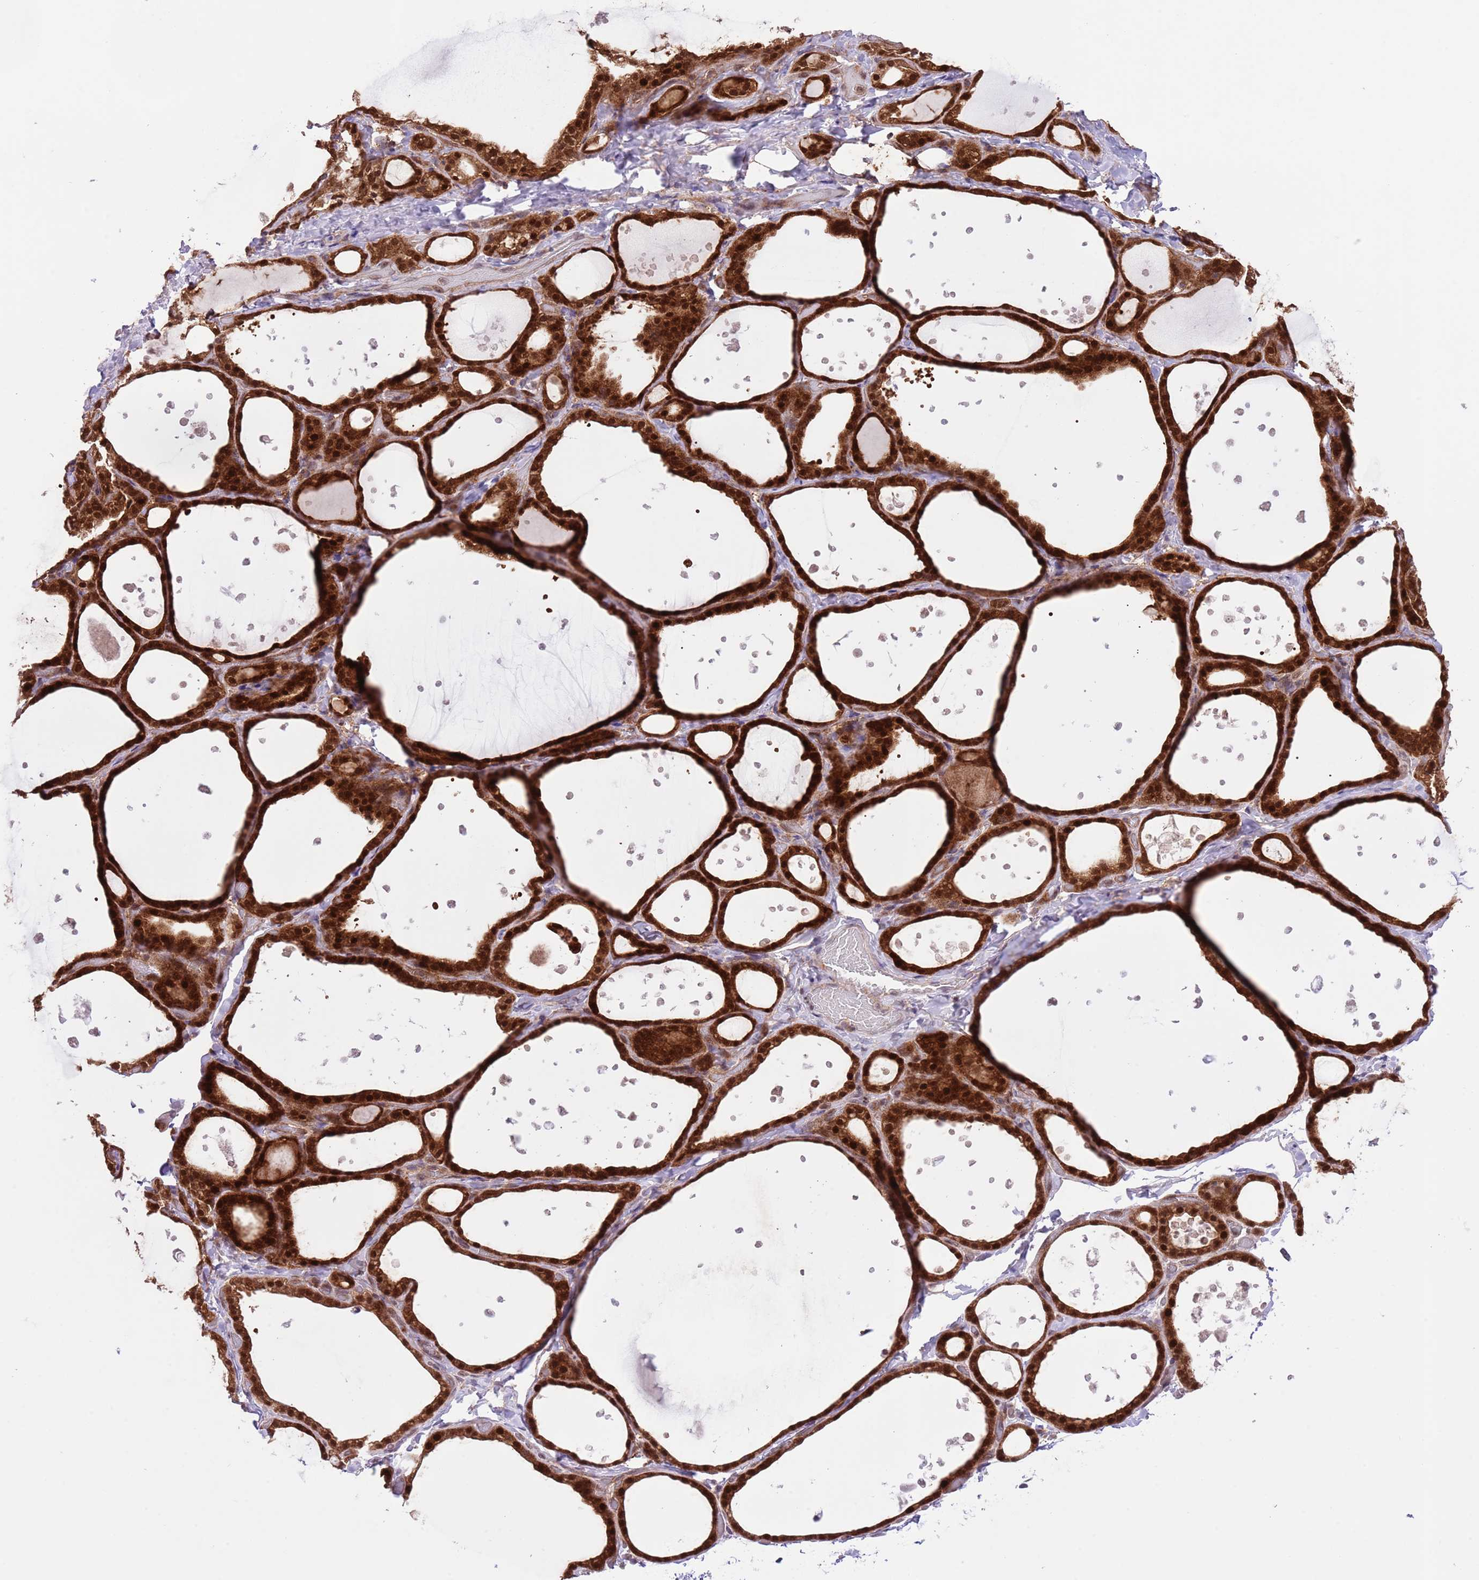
{"staining": {"intensity": "strong", "quantity": ">75%", "location": "cytoplasmic/membranous,nuclear"}, "tissue": "thyroid gland", "cell_type": "Glandular cells", "image_type": "normal", "snomed": [{"axis": "morphology", "description": "Normal tissue, NOS"}, {"axis": "topography", "description": "Thyroid gland"}], "caption": "Normal thyroid gland demonstrates strong cytoplasmic/membranous,nuclear expression in approximately >75% of glandular cells.", "gene": "HDHD2", "patient": {"sex": "female", "age": 44}}